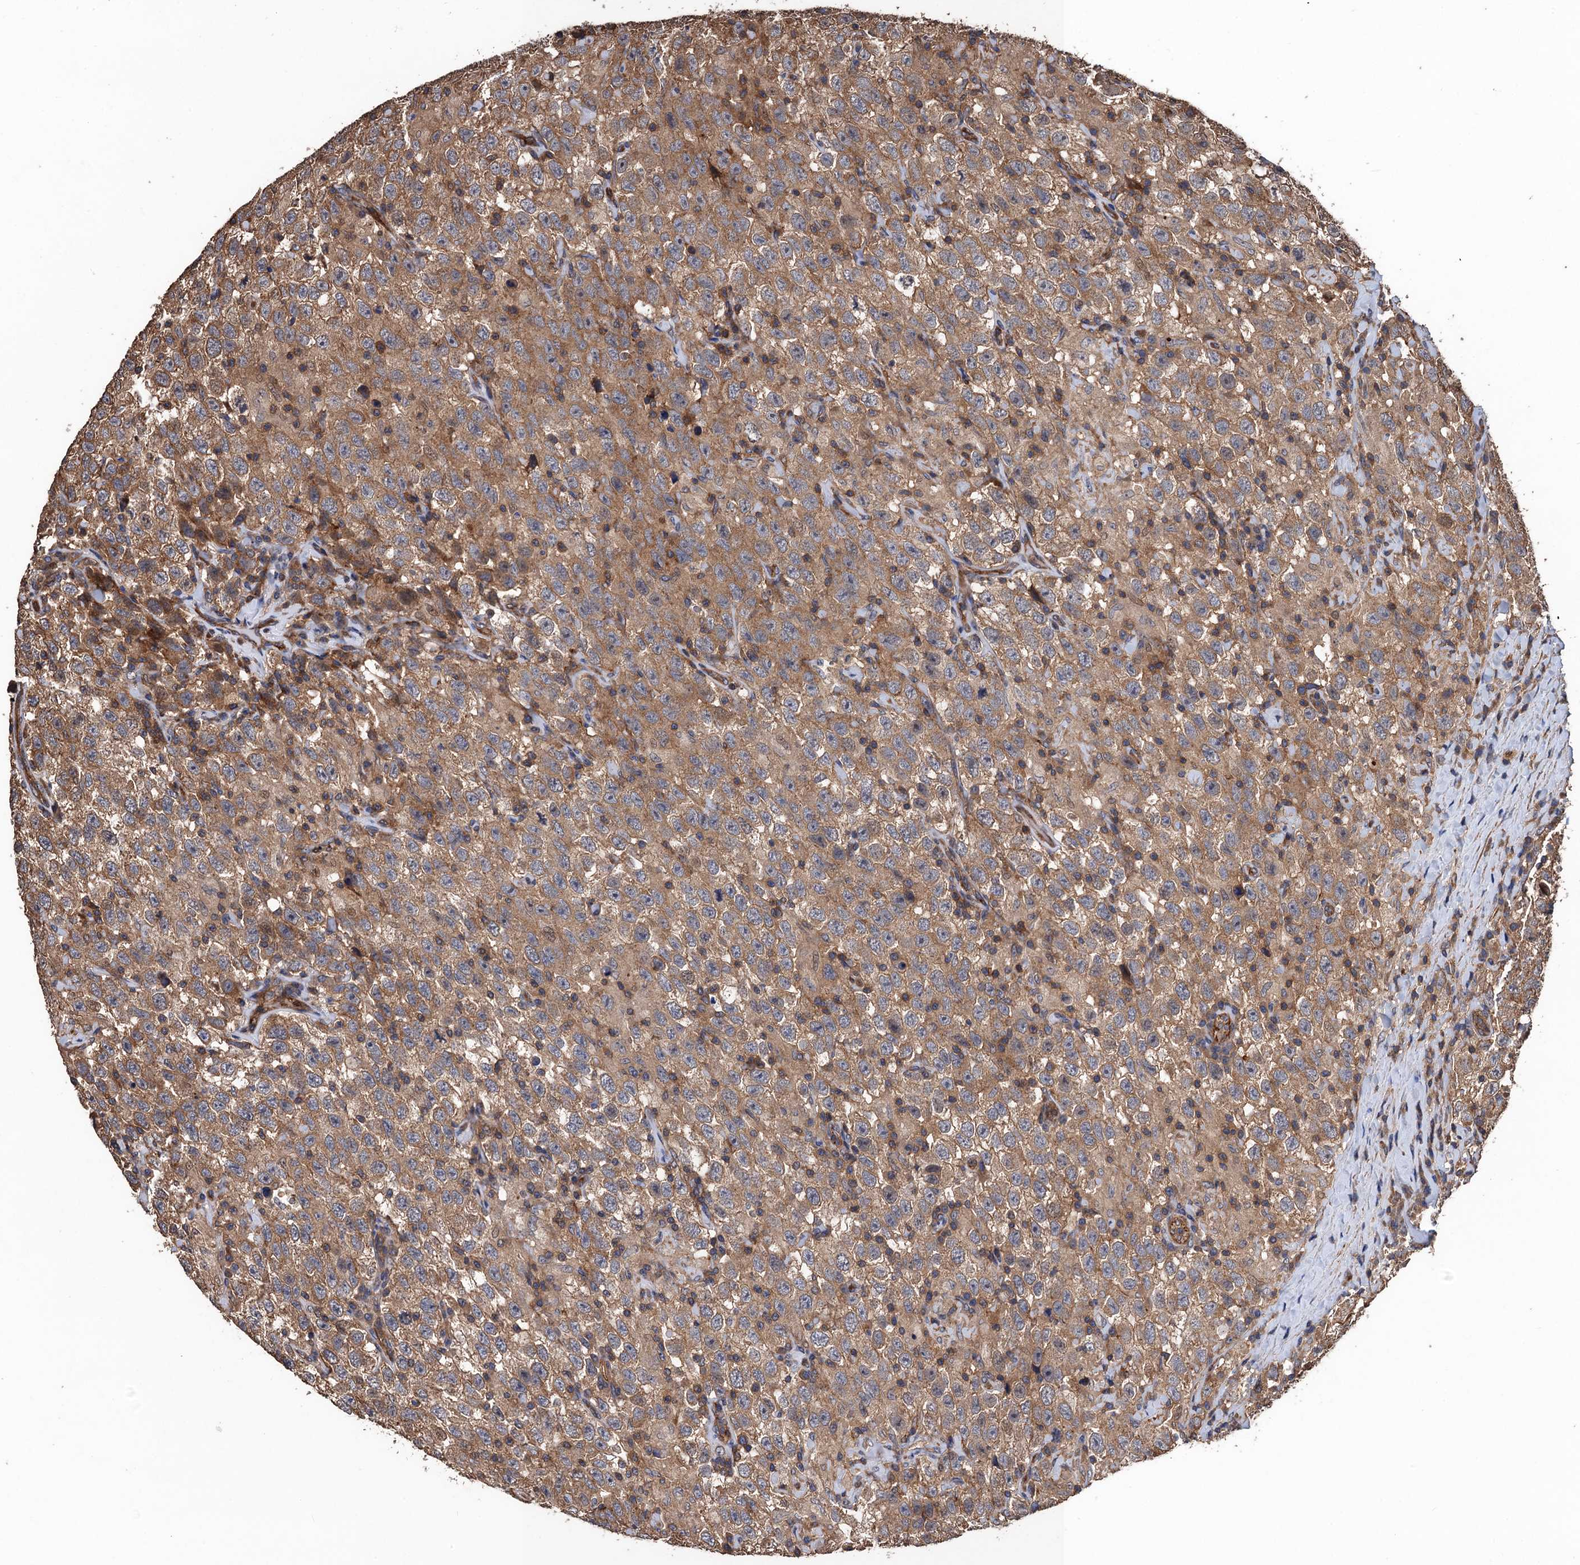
{"staining": {"intensity": "moderate", "quantity": ">75%", "location": "cytoplasmic/membranous"}, "tissue": "testis cancer", "cell_type": "Tumor cells", "image_type": "cancer", "snomed": [{"axis": "morphology", "description": "Seminoma, NOS"}, {"axis": "topography", "description": "Testis"}], "caption": "Testis seminoma tissue displays moderate cytoplasmic/membranous staining in approximately >75% of tumor cells, visualized by immunohistochemistry. The staining was performed using DAB to visualize the protein expression in brown, while the nuclei were stained in blue with hematoxylin (Magnification: 20x).", "gene": "PPP4R1", "patient": {"sex": "male", "age": 41}}